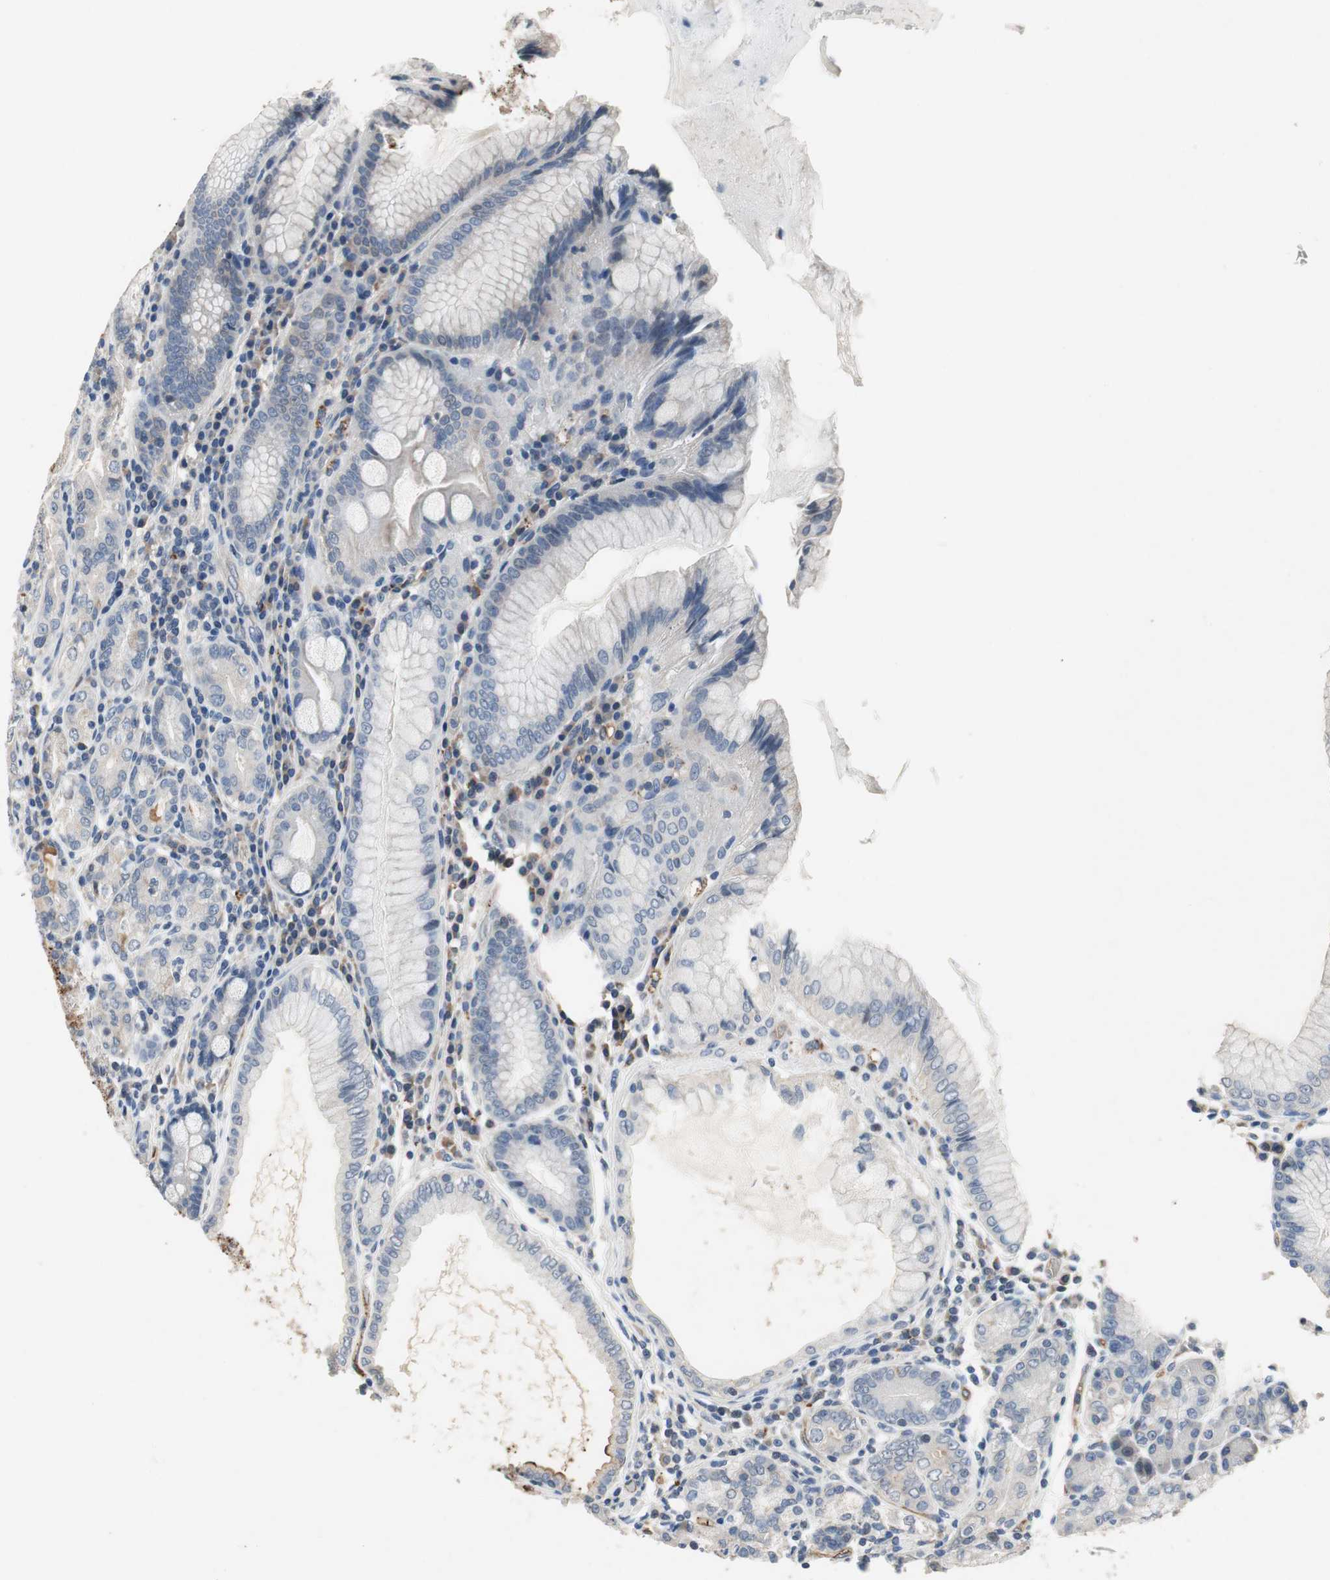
{"staining": {"intensity": "moderate", "quantity": "<25%", "location": "cytoplasmic/membranous"}, "tissue": "stomach", "cell_type": "Glandular cells", "image_type": "normal", "snomed": [{"axis": "morphology", "description": "Normal tissue, NOS"}, {"axis": "topography", "description": "Stomach, lower"}], "caption": "An image of stomach stained for a protein reveals moderate cytoplasmic/membranous brown staining in glandular cells.", "gene": "ALPL", "patient": {"sex": "female", "age": 76}}